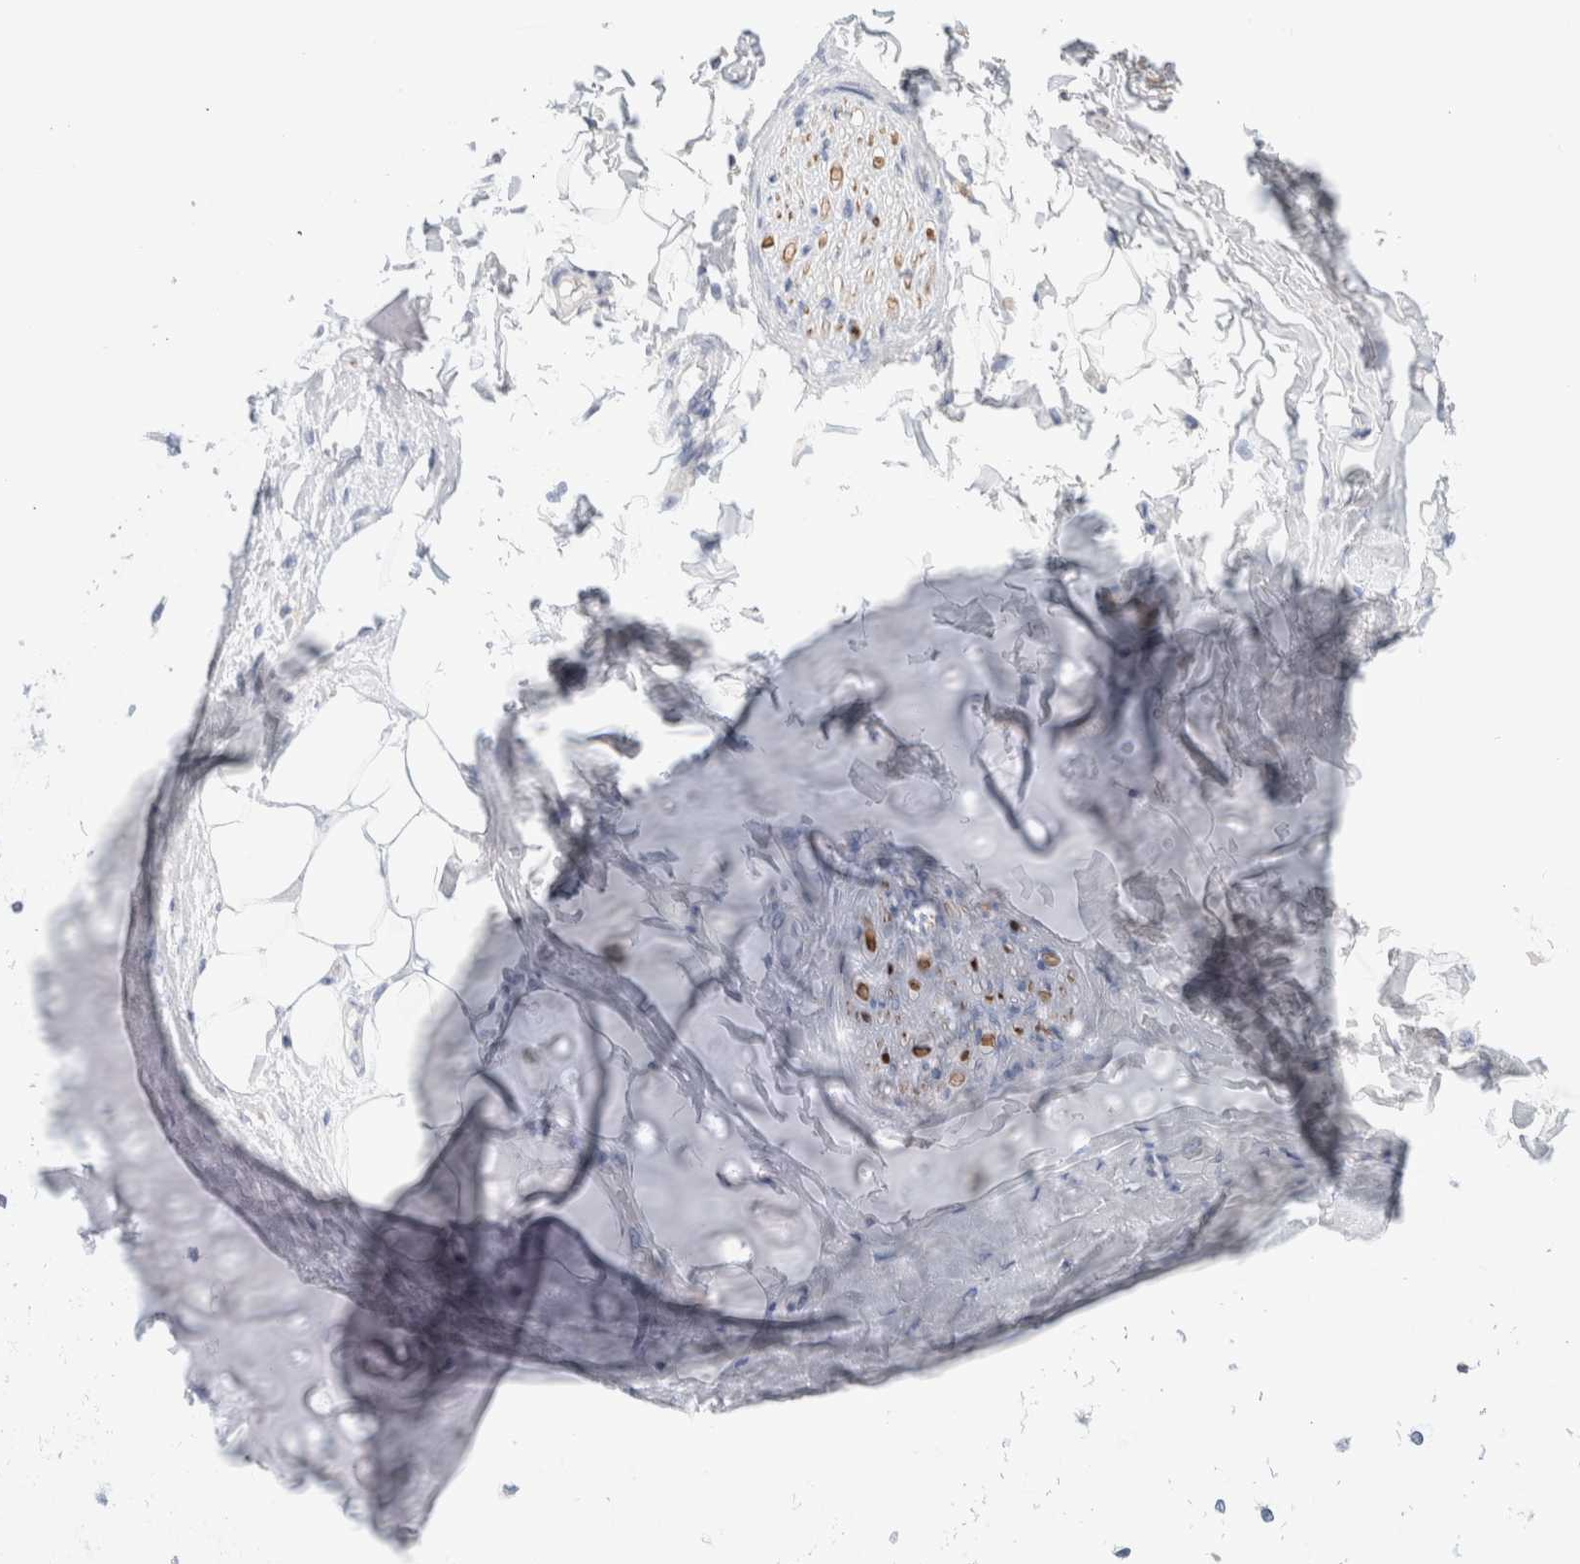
{"staining": {"intensity": "negative", "quantity": "none", "location": "none"}, "tissue": "adipose tissue", "cell_type": "Adipocytes", "image_type": "normal", "snomed": [{"axis": "morphology", "description": "Normal tissue, NOS"}, {"axis": "topography", "description": "Cartilage tissue"}, {"axis": "topography", "description": "Bronchus"}], "caption": "Immunohistochemical staining of benign human adipose tissue reveals no significant expression in adipocytes.", "gene": "GADD45G", "patient": {"sex": "female", "age": 73}}